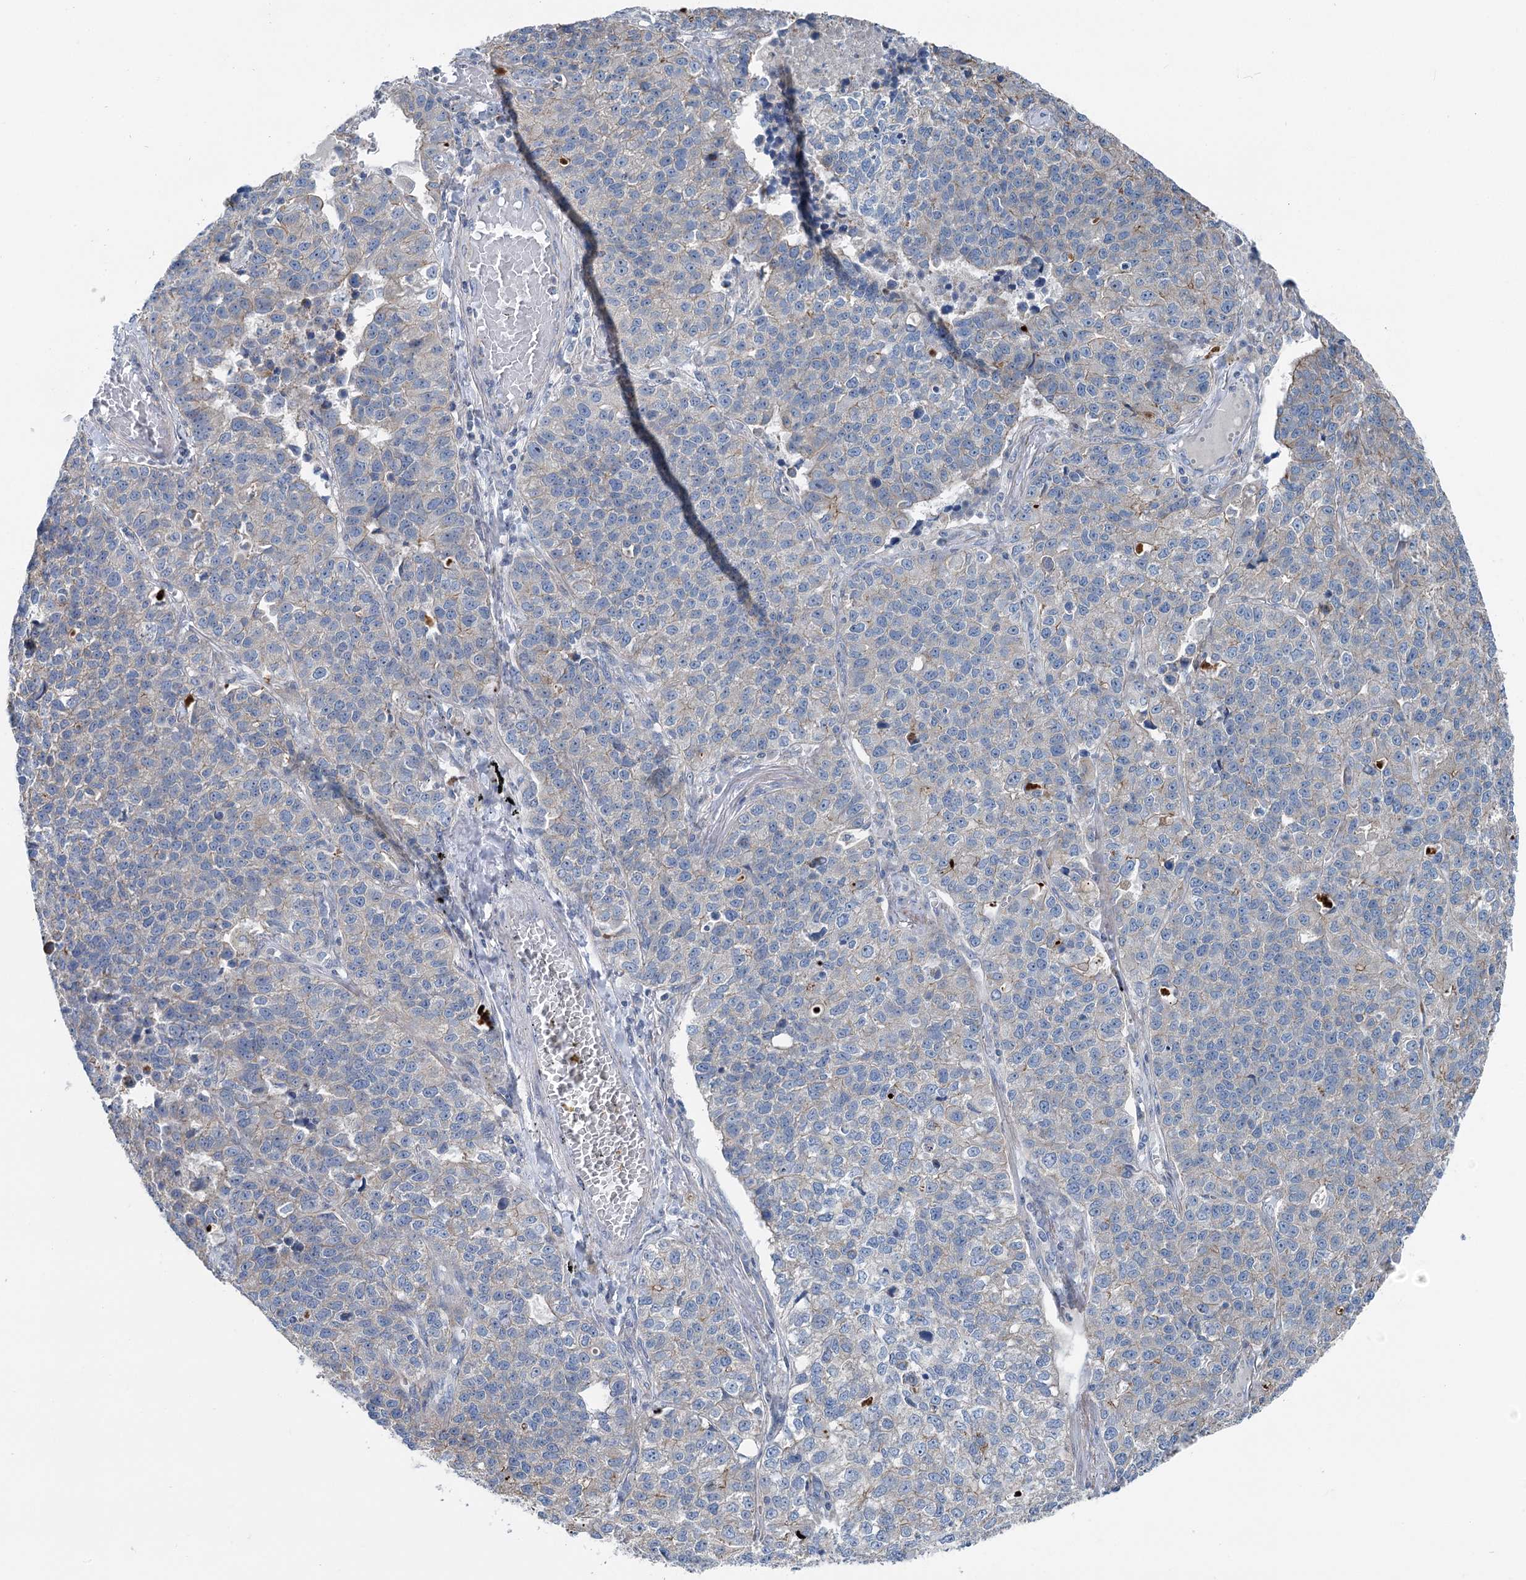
{"staining": {"intensity": "negative", "quantity": "none", "location": "none"}, "tissue": "lung cancer", "cell_type": "Tumor cells", "image_type": "cancer", "snomed": [{"axis": "morphology", "description": "Adenocarcinoma, NOS"}, {"axis": "topography", "description": "Lung"}], "caption": "This micrograph is of lung cancer stained with immunohistochemistry to label a protein in brown with the nuclei are counter-stained blue. There is no expression in tumor cells. Nuclei are stained in blue.", "gene": "MARK2", "patient": {"sex": "male", "age": 49}}